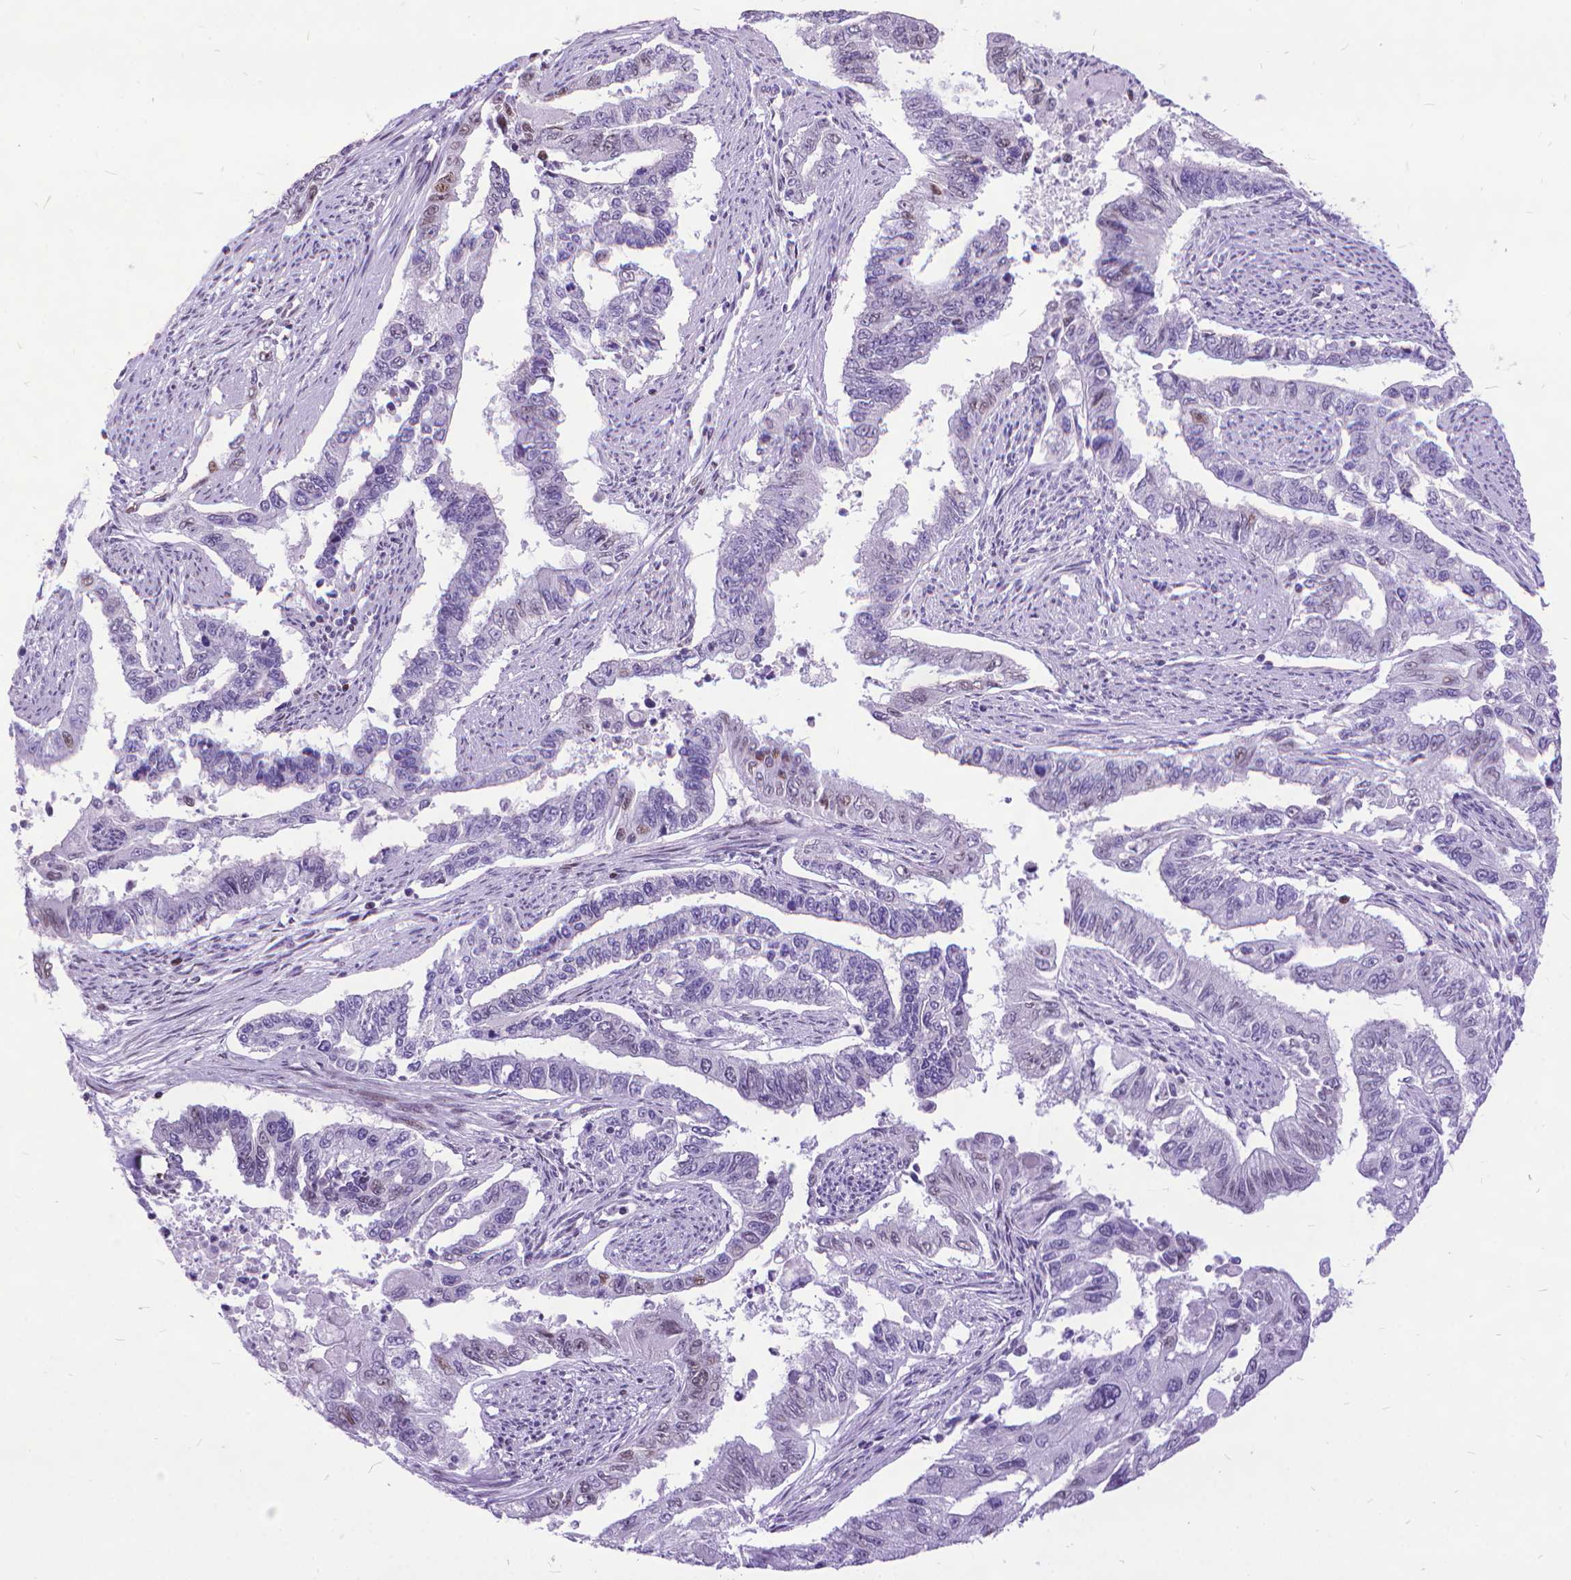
{"staining": {"intensity": "negative", "quantity": "none", "location": "none"}, "tissue": "endometrial cancer", "cell_type": "Tumor cells", "image_type": "cancer", "snomed": [{"axis": "morphology", "description": "Adenocarcinoma, NOS"}, {"axis": "topography", "description": "Uterus"}], "caption": "This is a image of IHC staining of endometrial cancer (adenocarcinoma), which shows no positivity in tumor cells.", "gene": "POLE4", "patient": {"sex": "female", "age": 59}}